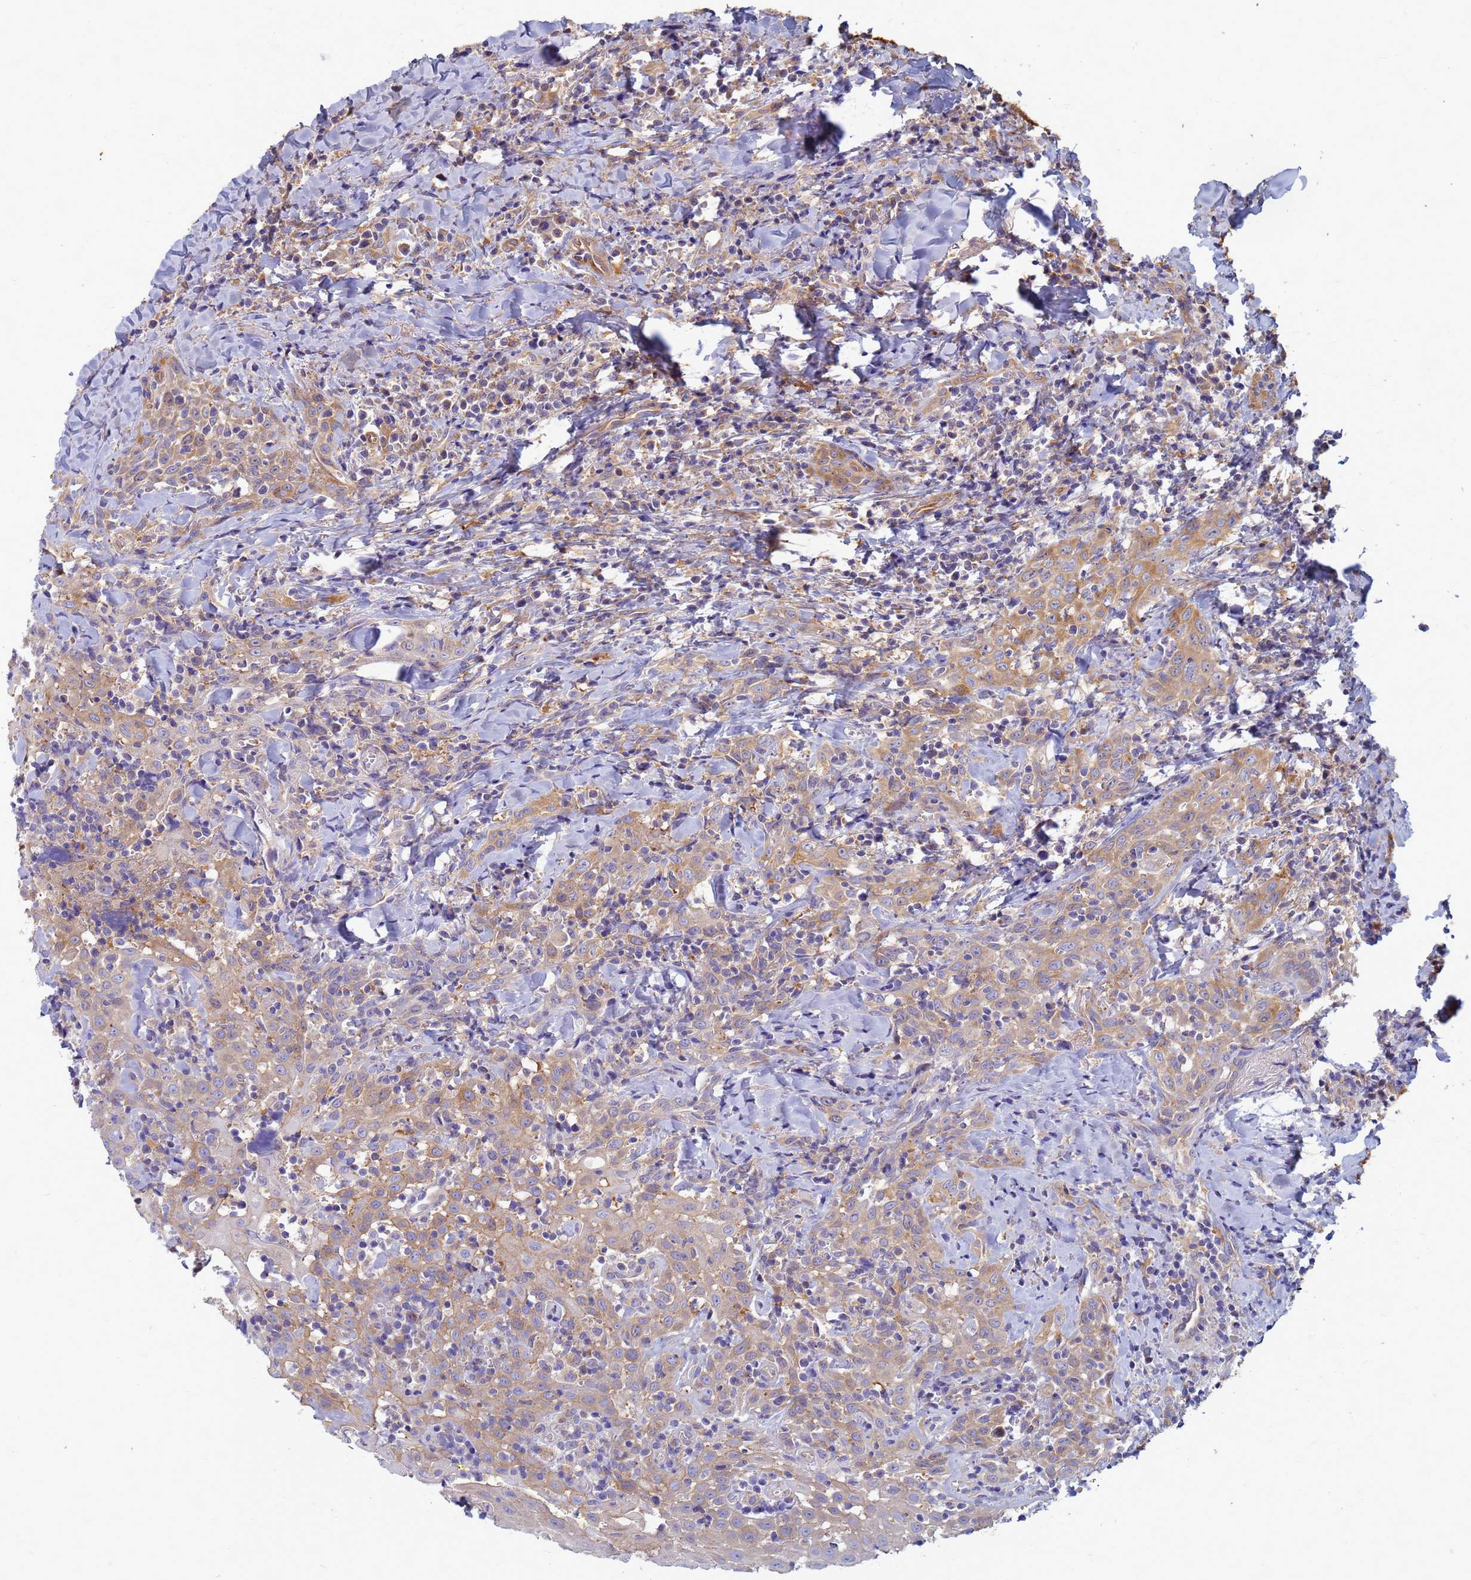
{"staining": {"intensity": "weak", "quantity": ">75%", "location": "cytoplasmic/membranous"}, "tissue": "head and neck cancer", "cell_type": "Tumor cells", "image_type": "cancer", "snomed": [{"axis": "morphology", "description": "Squamous cell carcinoma, NOS"}, {"axis": "topography", "description": "Head-Neck"}], "caption": "Human head and neck squamous cell carcinoma stained for a protein (brown) shows weak cytoplasmic/membranous positive positivity in approximately >75% of tumor cells.", "gene": "EEA1", "patient": {"sex": "female", "age": 70}}